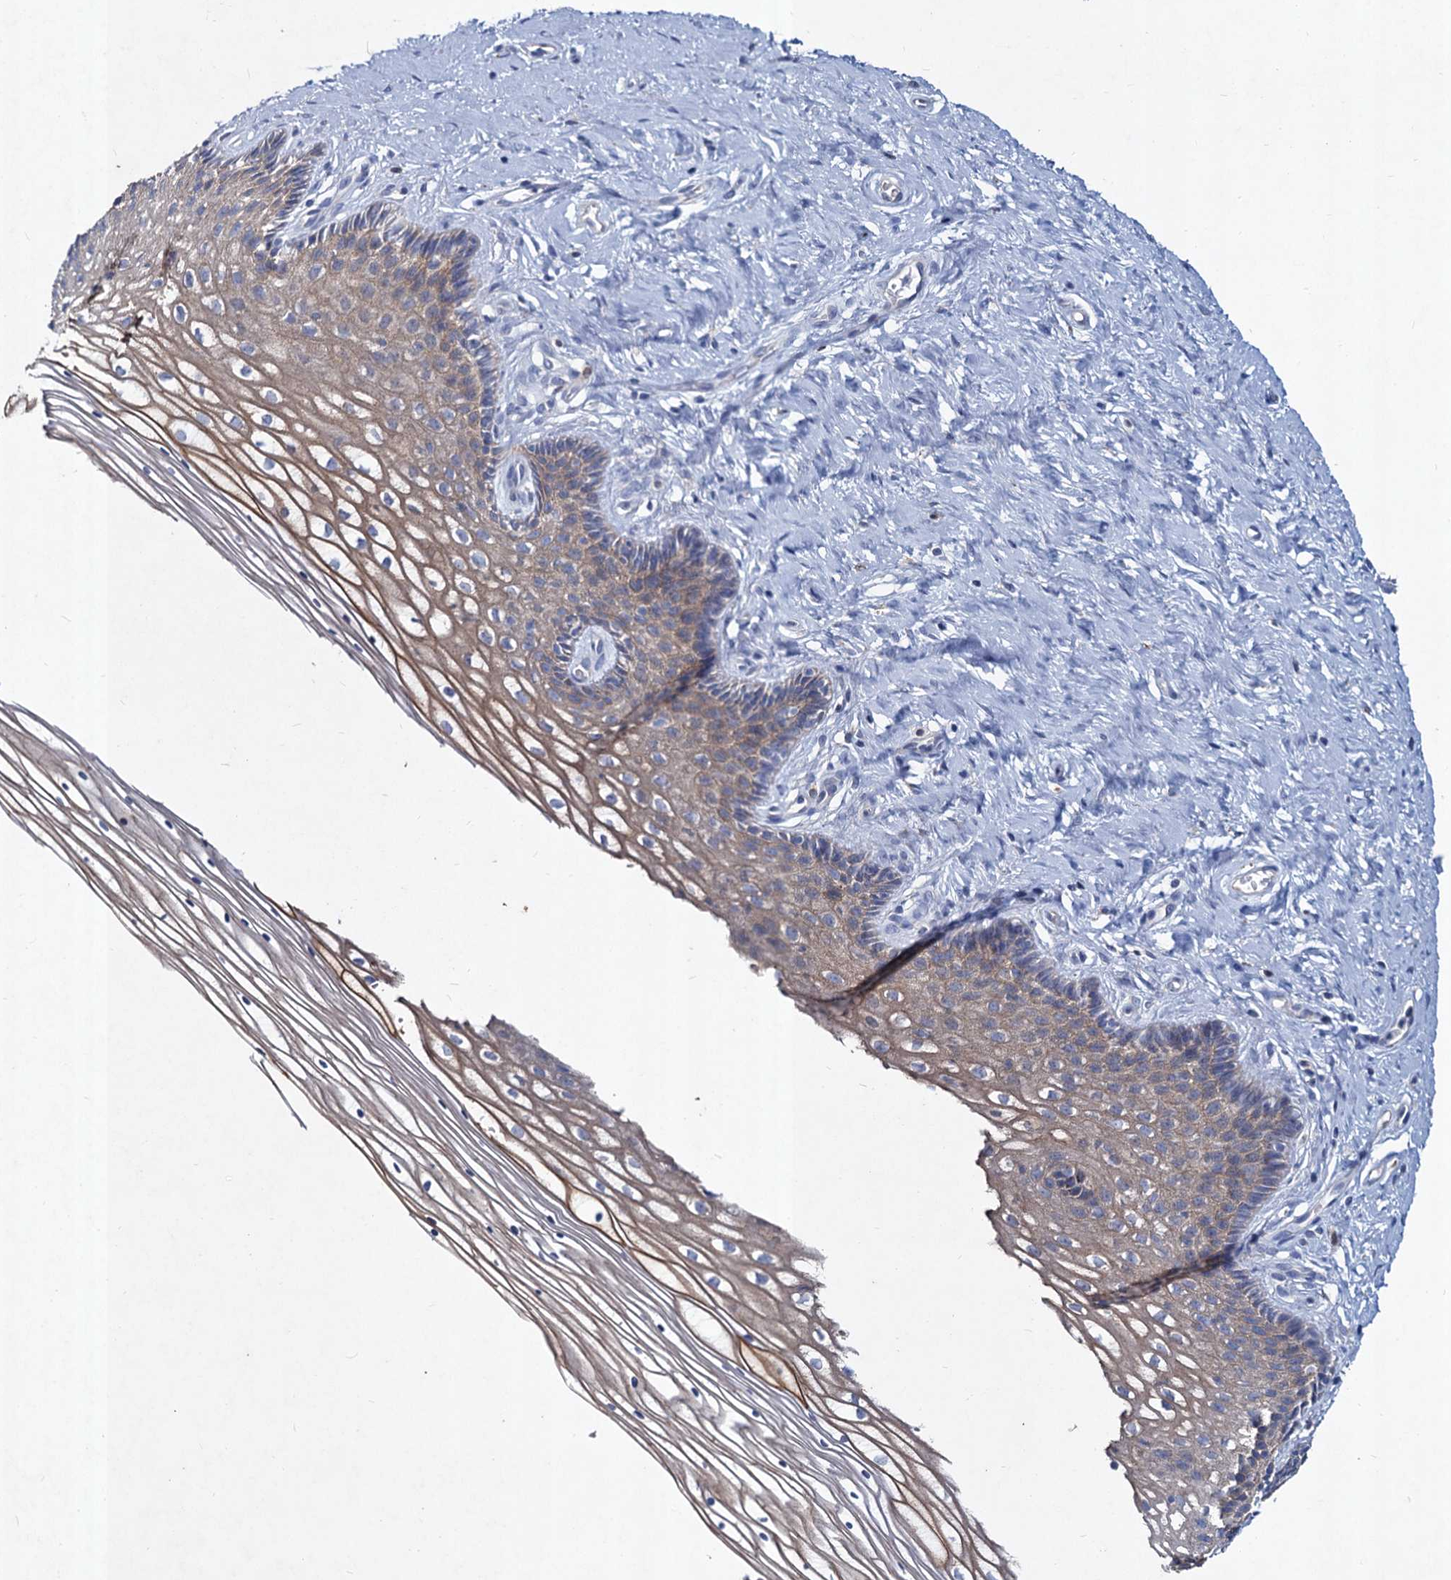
{"staining": {"intensity": "negative", "quantity": "none", "location": "none"}, "tissue": "cervix", "cell_type": "Glandular cells", "image_type": "normal", "snomed": [{"axis": "morphology", "description": "Normal tissue, NOS"}, {"axis": "topography", "description": "Cervix"}], "caption": "The histopathology image reveals no staining of glandular cells in unremarkable cervix.", "gene": "TMX2", "patient": {"sex": "female", "age": 33}}